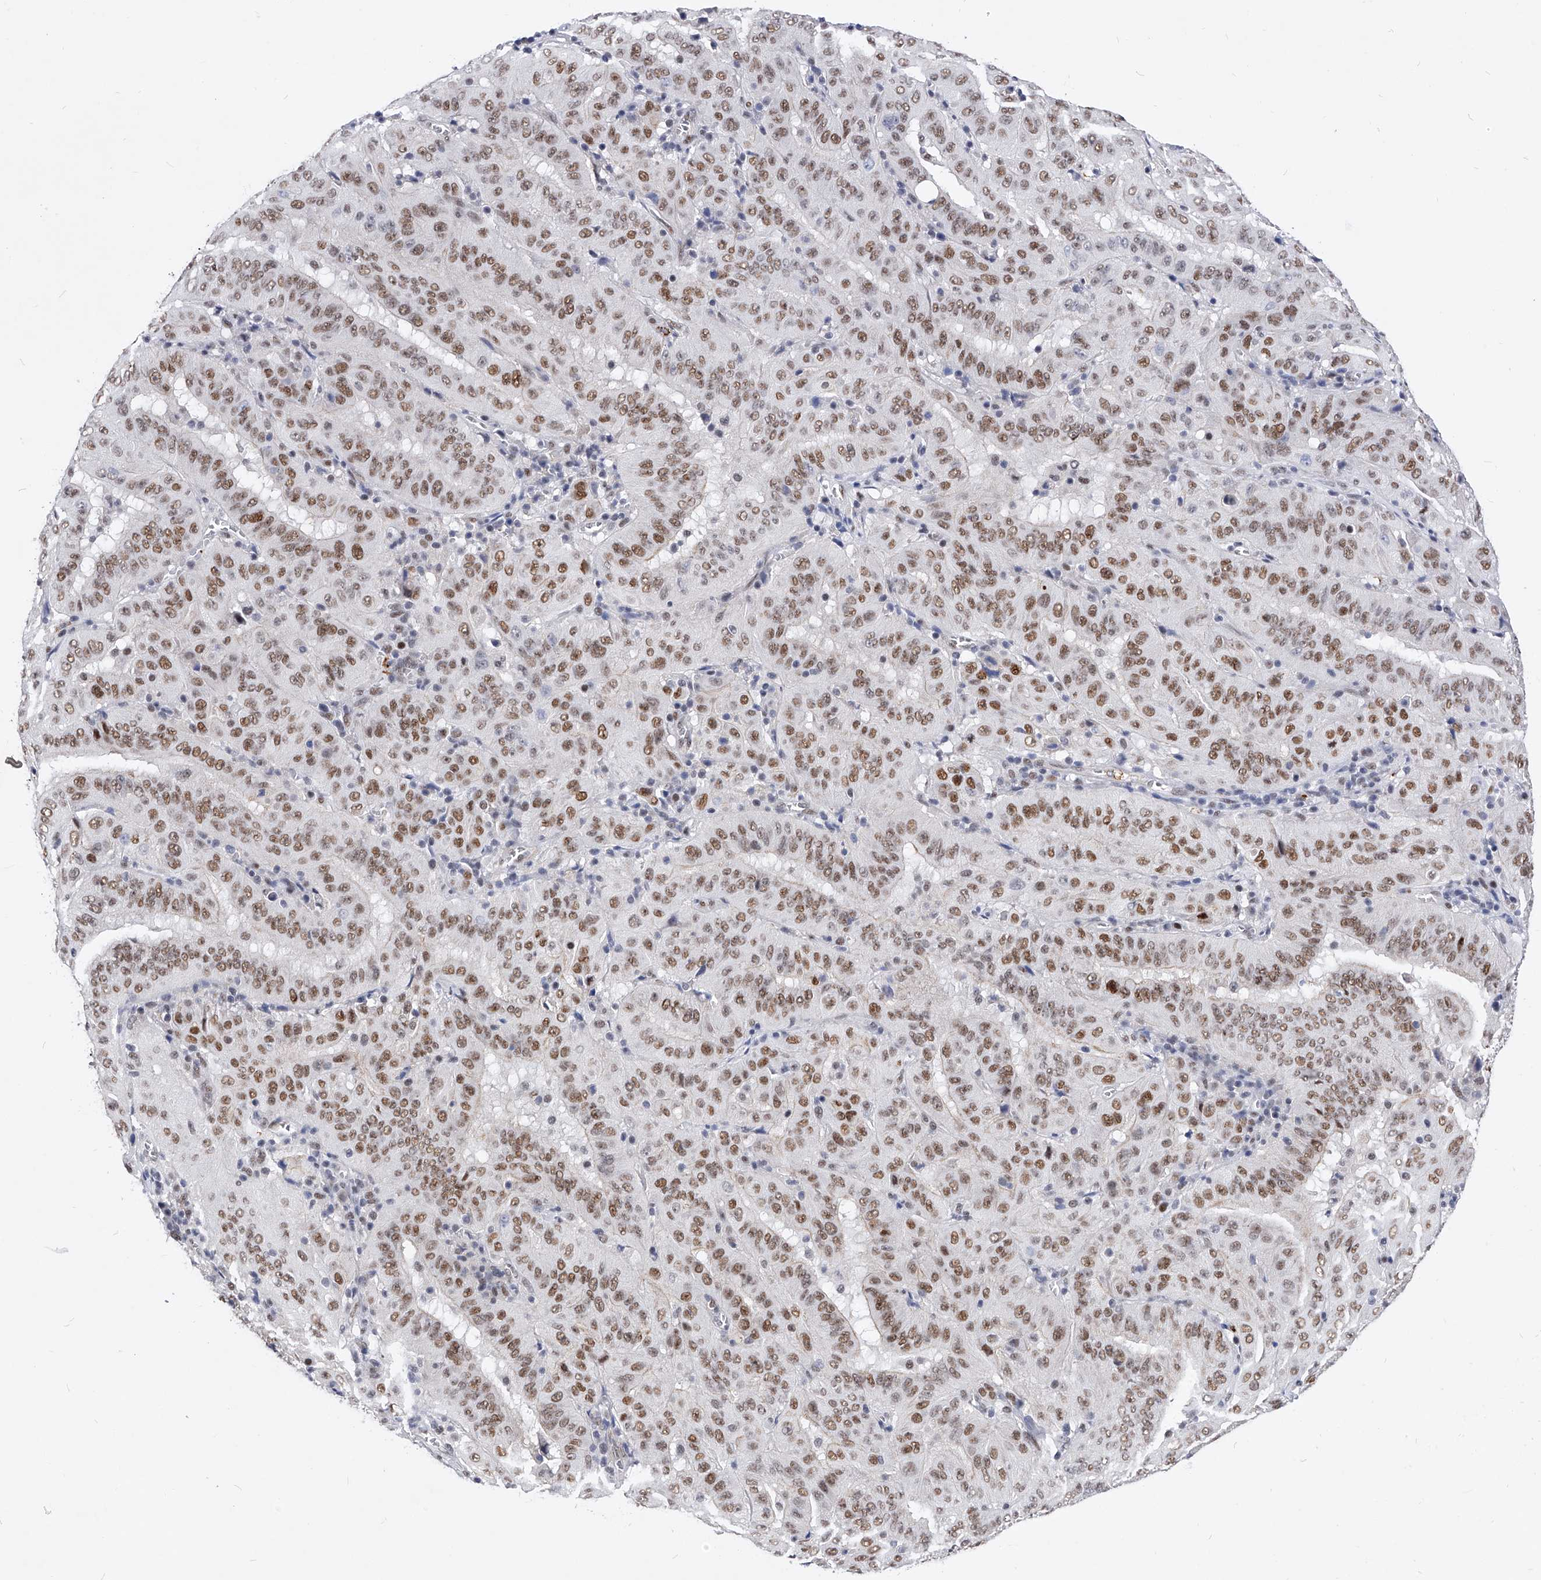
{"staining": {"intensity": "moderate", "quantity": ">75%", "location": "nuclear"}, "tissue": "pancreatic cancer", "cell_type": "Tumor cells", "image_type": "cancer", "snomed": [{"axis": "morphology", "description": "Adenocarcinoma, NOS"}, {"axis": "topography", "description": "Pancreas"}], "caption": "Tumor cells display medium levels of moderate nuclear positivity in approximately >75% of cells in human adenocarcinoma (pancreatic).", "gene": "TESK2", "patient": {"sex": "male", "age": 63}}